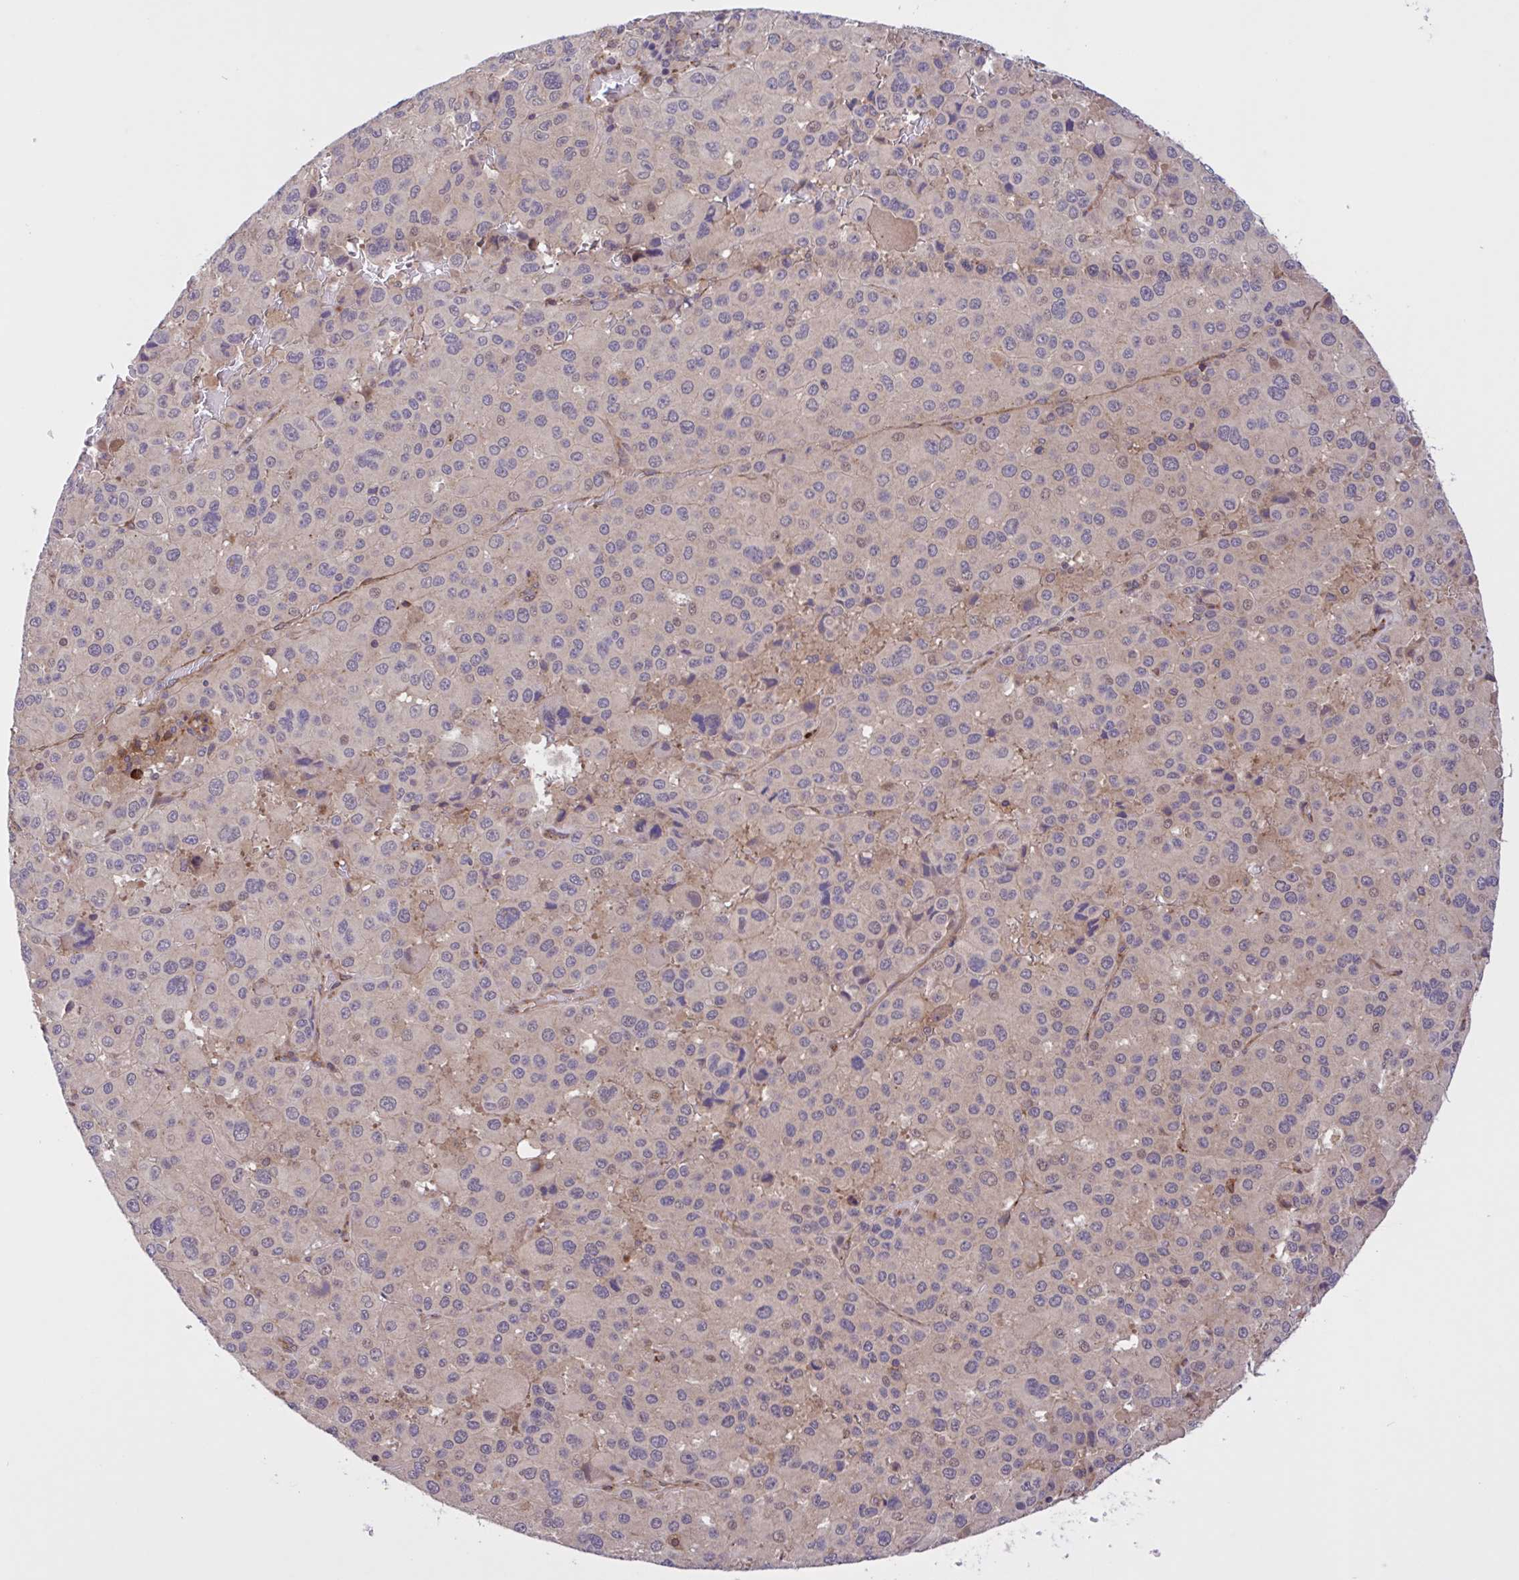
{"staining": {"intensity": "negative", "quantity": "none", "location": "none"}, "tissue": "melanoma", "cell_type": "Tumor cells", "image_type": "cancer", "snomed": [{"axis": "morphology", "description": "Malignant melanoma, Metastatic site"}, {"axis": "topography", "description": "Lymph node"}], "caption": "The image shows no staining of tumor cells in malignant melanoma (metastatic site).", "gene": "INTS10", "patient": {"sex": "female", "age": 65}}